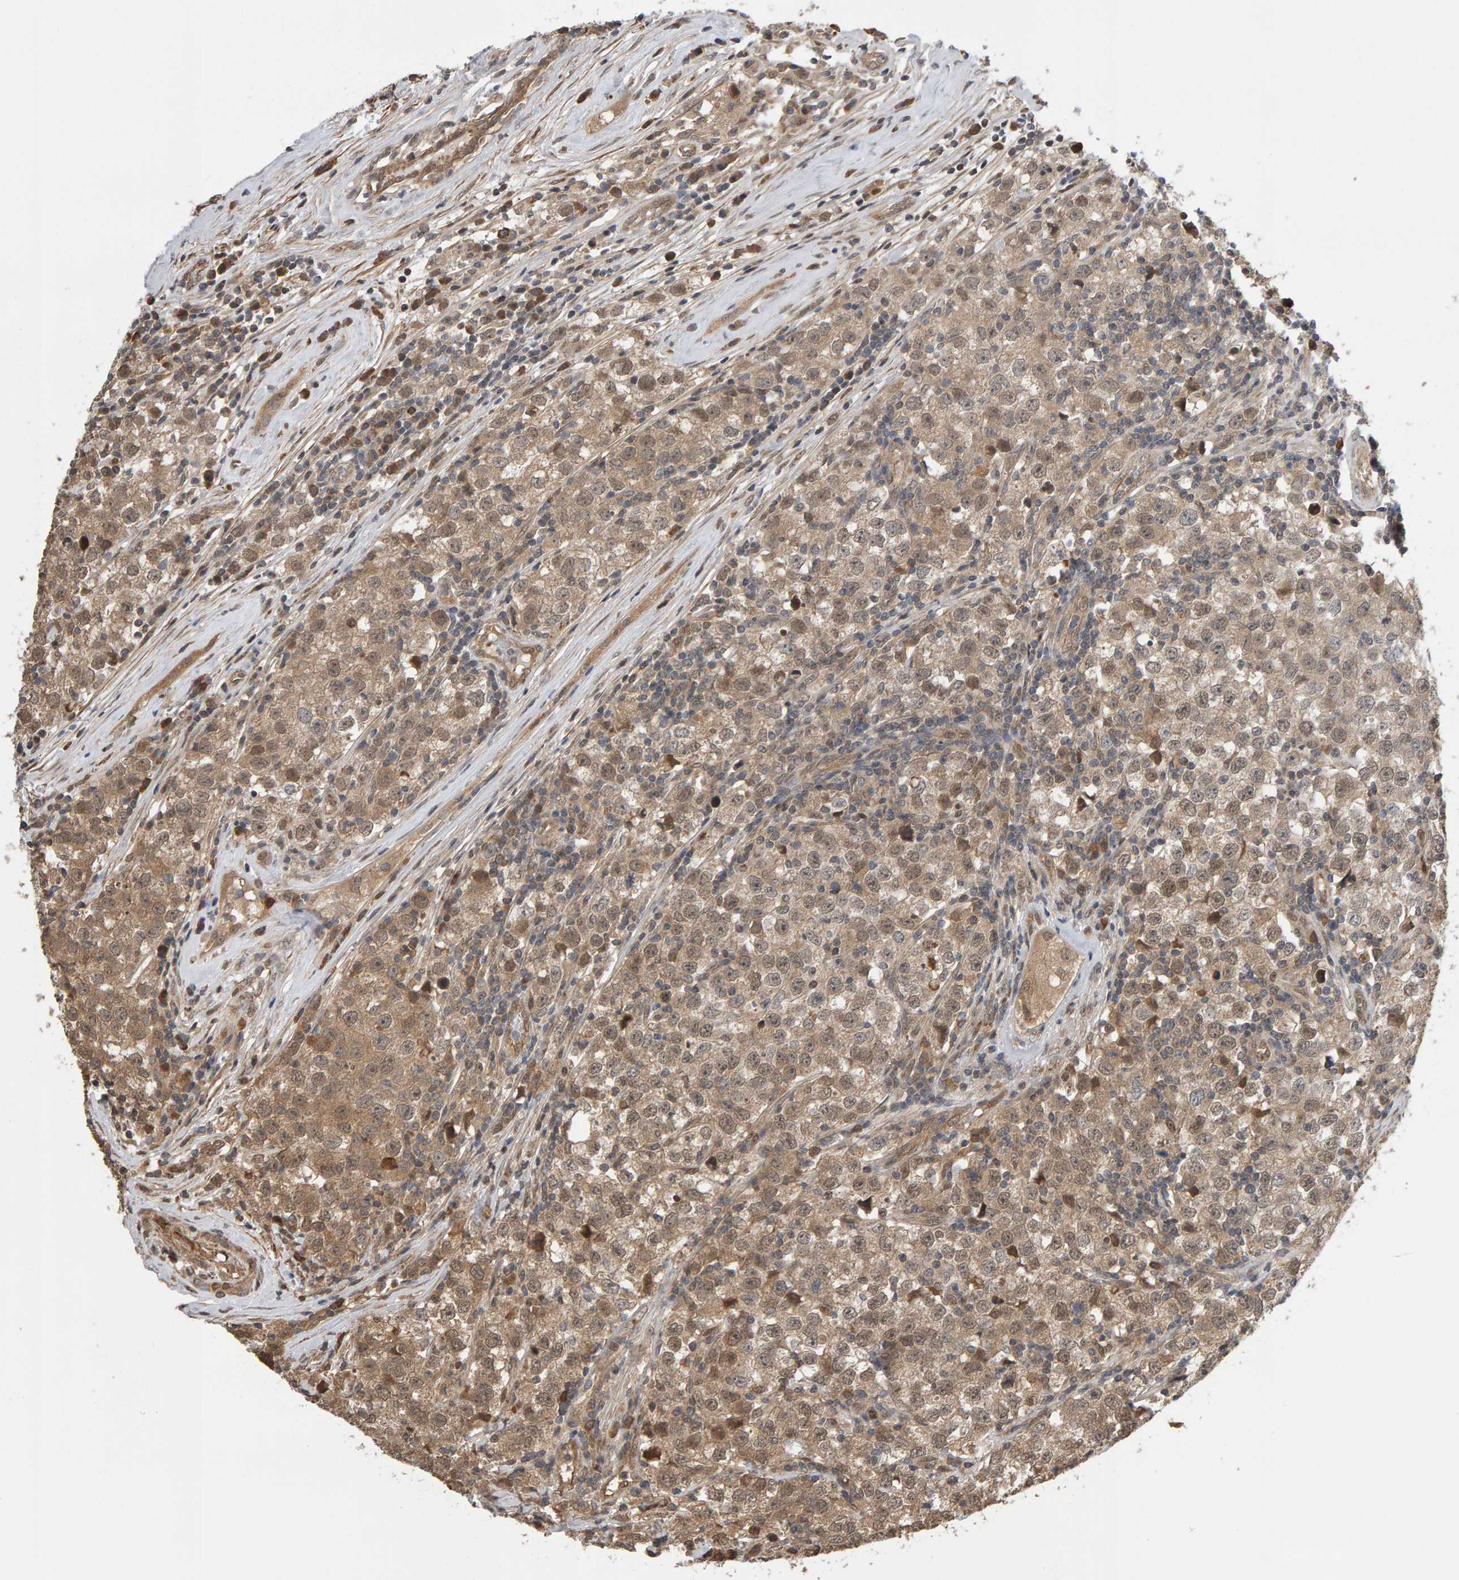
{"staining": {"intensity": "weak", "quantity": ">75%", "location": "cytoplasmic/membranous,nuclear"}, "tissue": "testis cancer", "cell_type": "Tumor cells", "image_type": "cancer", "snomed": [{"axis": "morphology", "description": "Seminoma, NOS"}, {"axis": "morphology", "description": "Carcinoma, Embryonal, NOS"}, {"axis": "topography", "description": "Testis"}], "caption": "Protein positivity by immunohistochemistry exhibits weak cytoplasmic/membranous and nuclear staining in approximately >75% of tumor cells in testis cancer (embryonal carcinoma).", "gene": "COASY", "patient": {"sex": "male", "age": 28}}